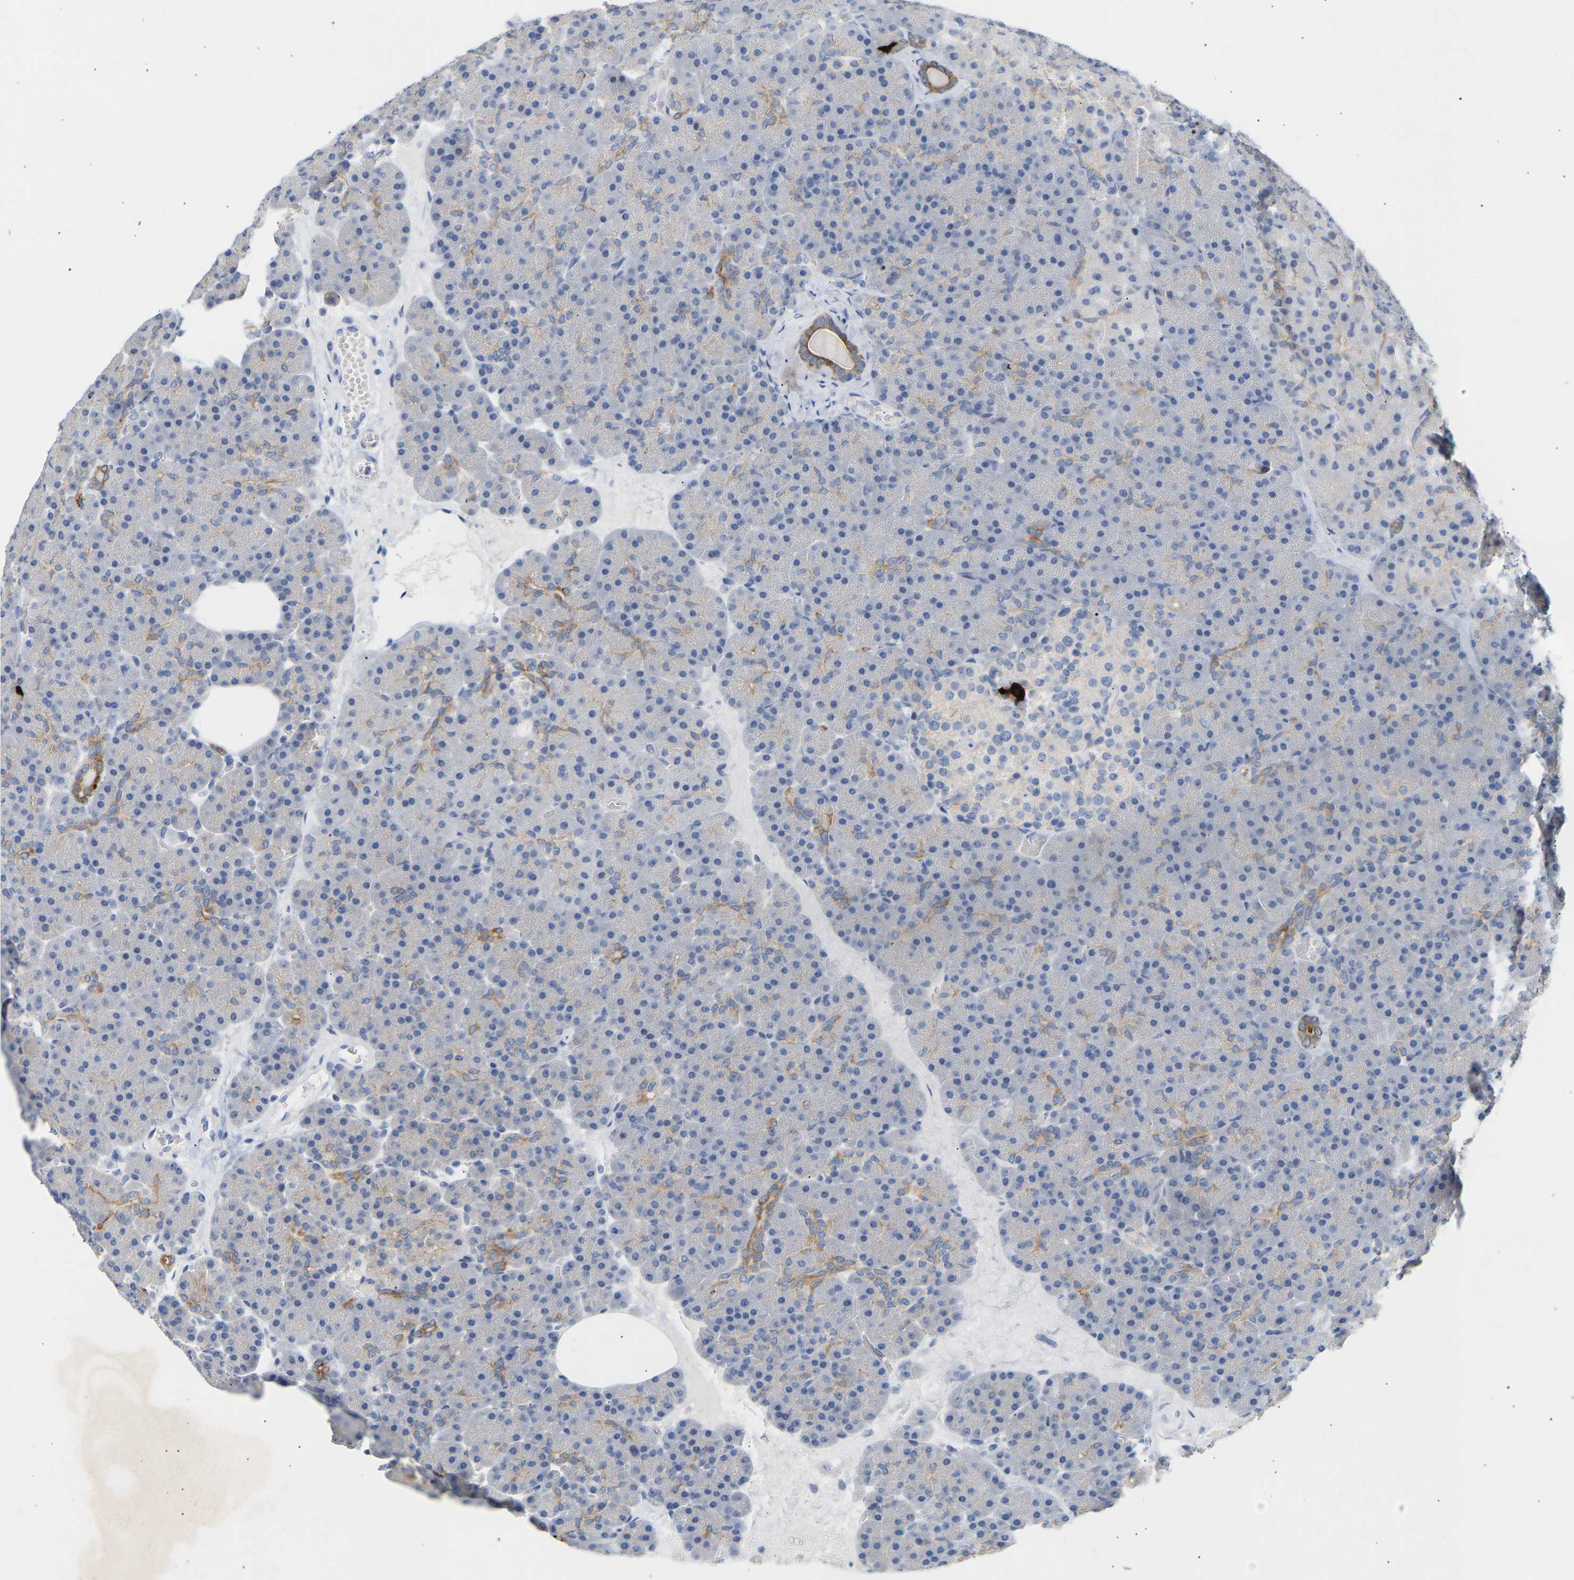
{"staining": {"intensity": "moderate", "quantity": "<25%", "location": "cytoplasmic/membranous"}, "tissue": "pancreas", "cell_type": "Exocrine glandular cells", "image_type": "normal", "snomed": [{"axis": "morphology", "description": "Normal tissue, NOS"}, {"axis": "morphology", "description": "Carcinoid, malignant, NOS"}, {"axis": "topography", "description": "Pancreas"}], "caption": "Pancreas stained for a protein shows moderate cytoplasmic/membranous positivity in exocrine glandular cells. (Stains: DAB (3,3'-diaminobenzidine) in brown, nuclei in blue, Microscopy: brightfield microscopy at high magnification).", "gene": "PEX1", "patient": {"sex": "female", "age": 35}}